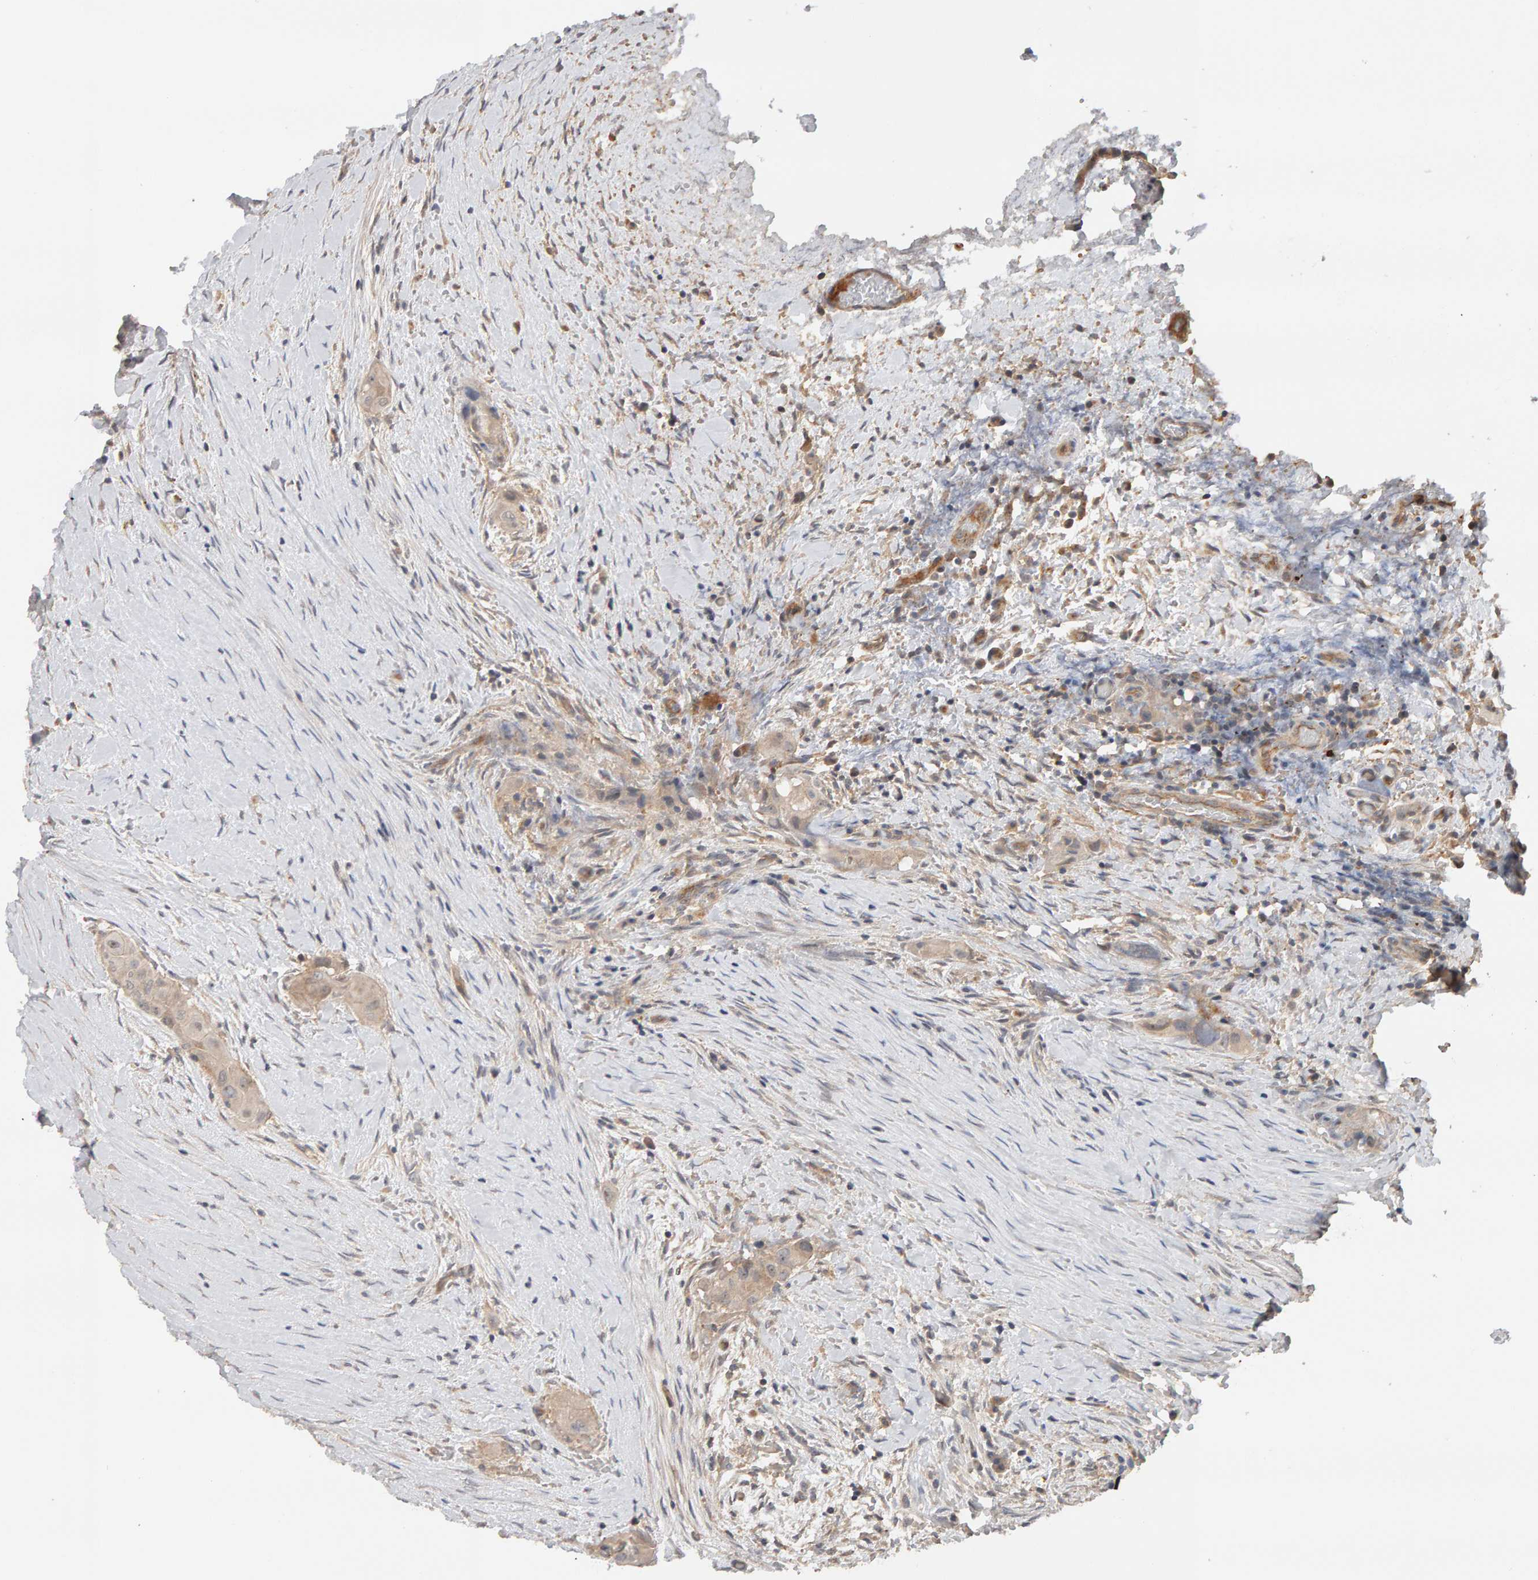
{"staining": {"intensity": "weak", "quantity": ">75%", "location": "cytoplasmic/membranous"}, "tissue": "thyroid cancer", "cell_type": "Tumor cells", "image_type": "cancer", "snomed": [{"axis": "morphology", "description": "Papillary adenocarcinoma, NOS"}, {"axis": "topography", "description": "Thyroid gland"}], "caption": "Tumor cells reveal low levels of weak cytoplasmic/membranous expression in about >75% of cells in human thyroid cancer (papillary adenocarcinoma).", "gene": "PPP1R16A", "patient": {"sex": "female", "age": 59}}